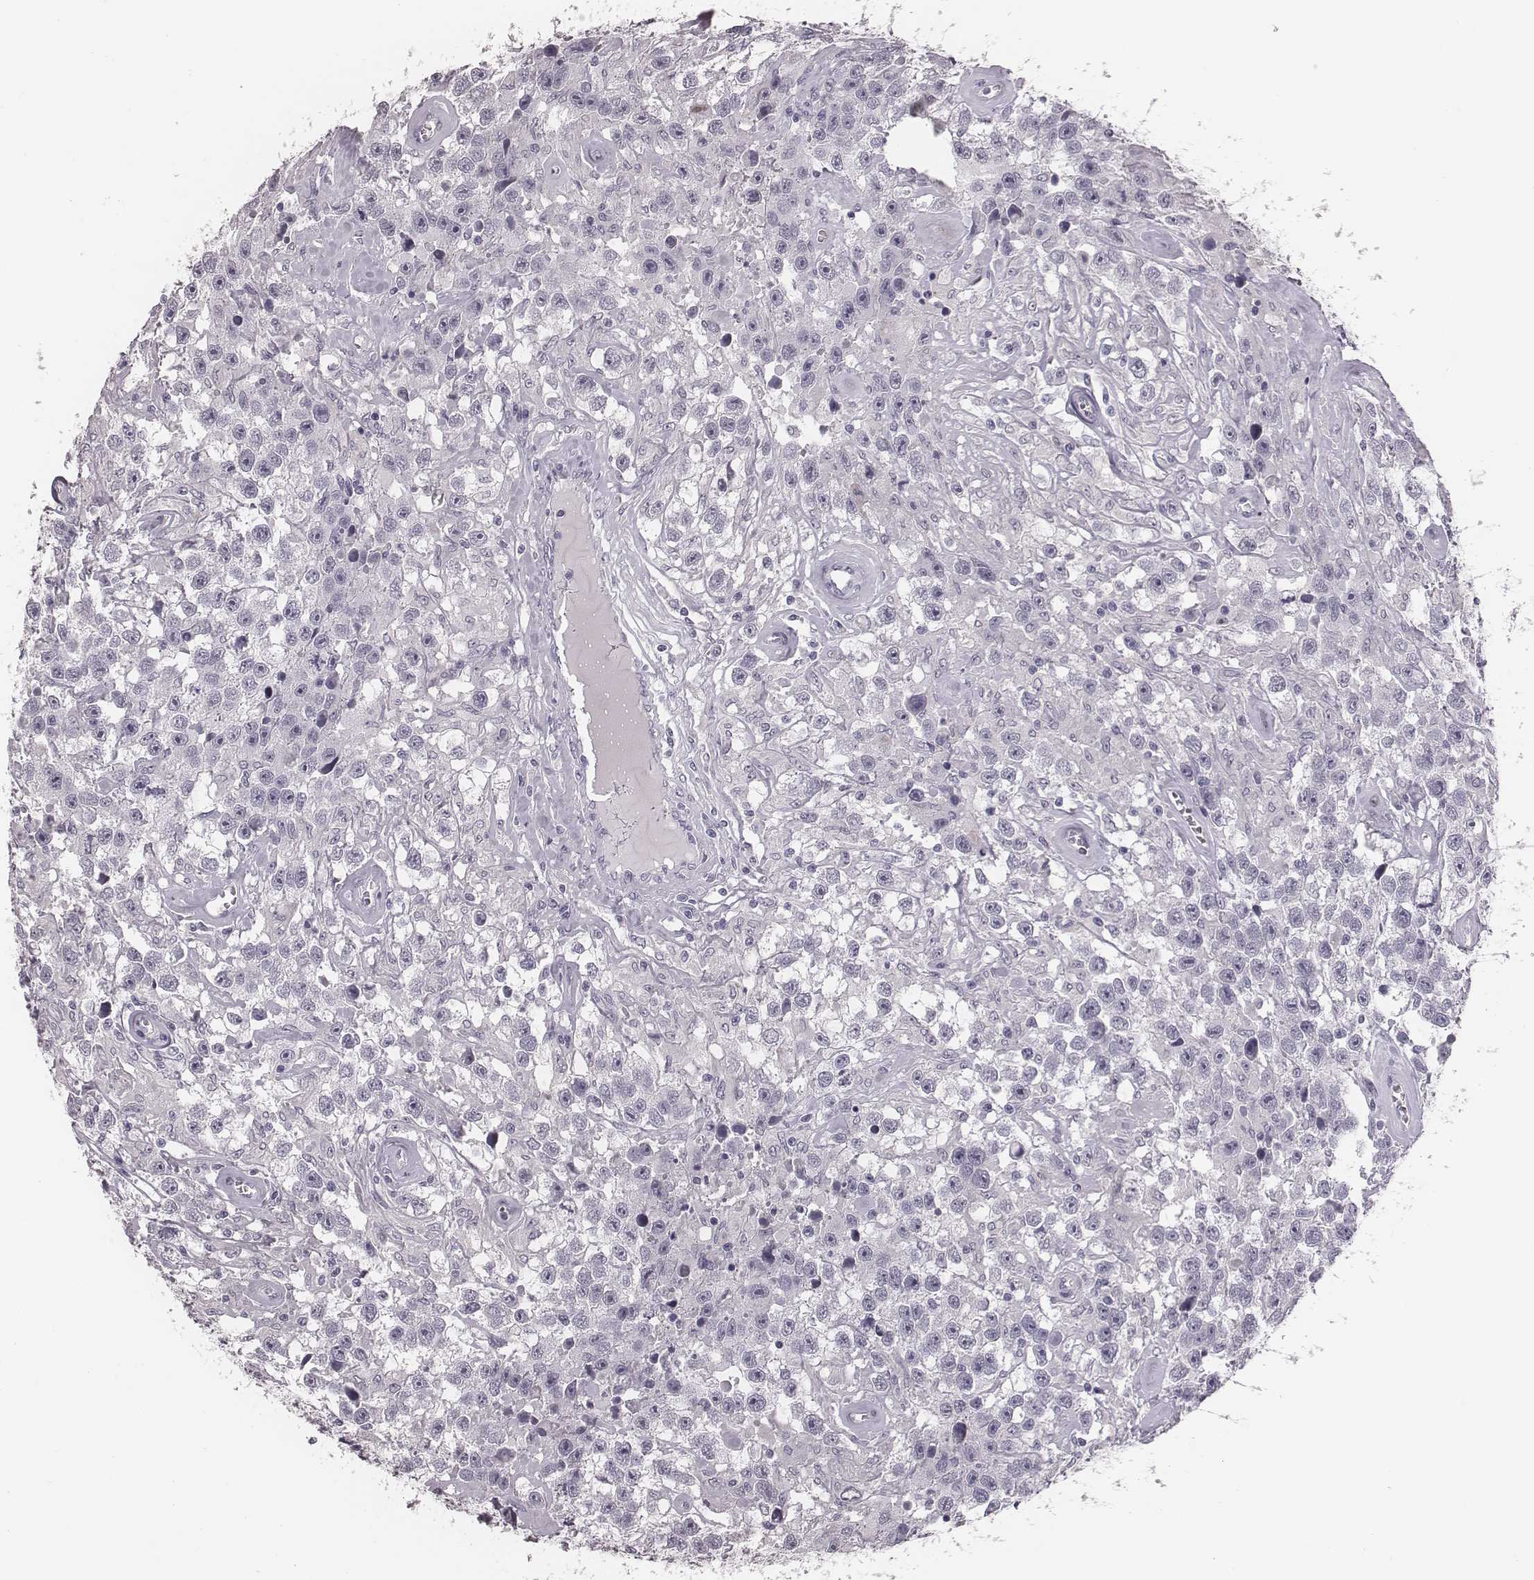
{"staining": {"intensity": "negative", "quantity": "none", "location": "none"}, "tissue": "testis cancer", "cell_type": "Tumor cells", "image_type": "cancer", "snomed": [{"axis": "morphology", "description": "Seminoma, NOS"}, {"axis": "topography", "description": "Testis"}], "caption": "A high-resolution image shows IHC staining of testis cancer (seminoma), which exhibits no significant positivity in tumor cells.", "gene": "CSHL1", "patient": {"sex": "male", "age": 43}}